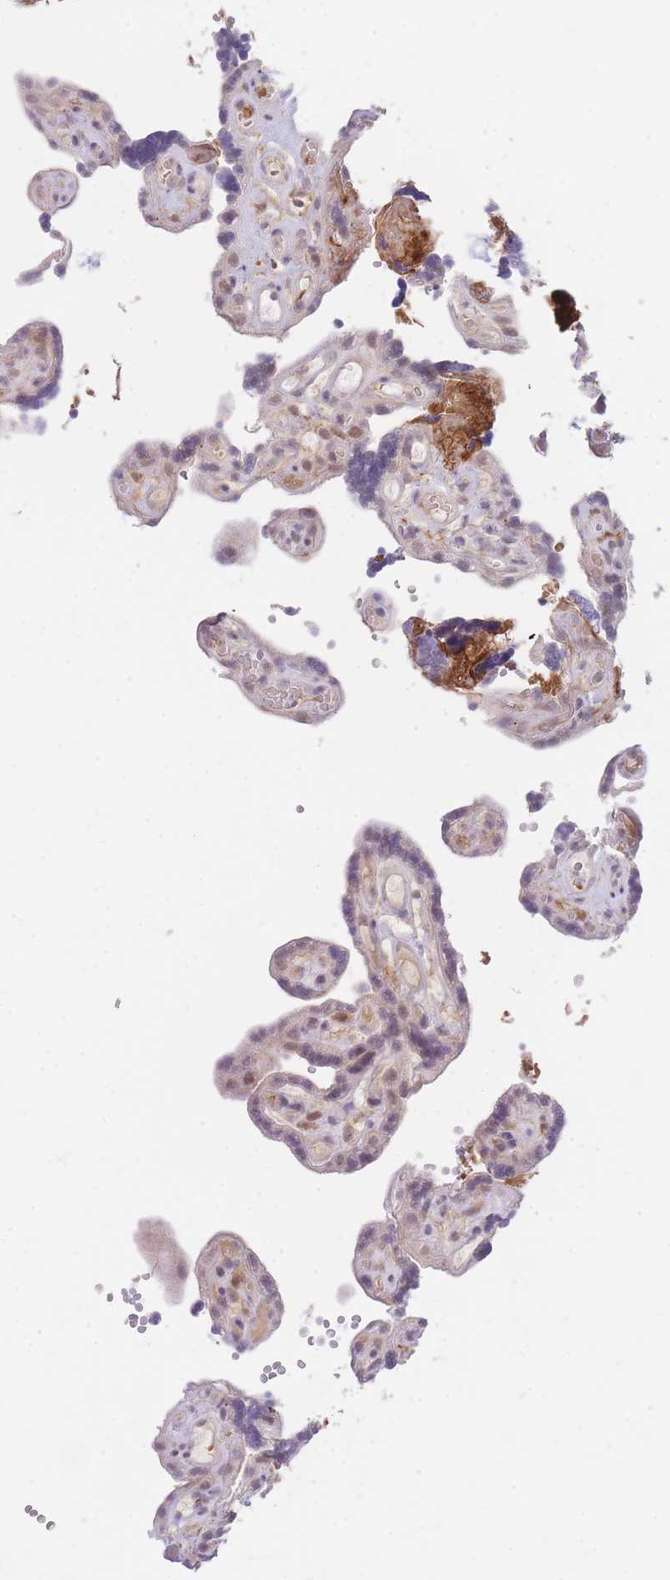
{"staining": {"intensity": "weak", "quantity": ">75%", "location": "nuclear"}, "tissue": "placenta", "cell_type": "Decidual cells", "image_type": "normal", "snomed": [{"axis": "morphology", "description": "Normal tissue, NOS"}, {"axis": "topography", "description": "Placenta"}], "caption": "Immunohistochemistry (IHC) (DAB (3,3'-diaminobenzidine)) staining of benign human placenta displays weak nuclear protein expression in approximately >75% of decidual cells. Immunohistochemistry stains the protein of interest in brown and the nuclei are stained blue.", "gene": "SLC25A33", "patient": {"sex": "female", "age": 30}}